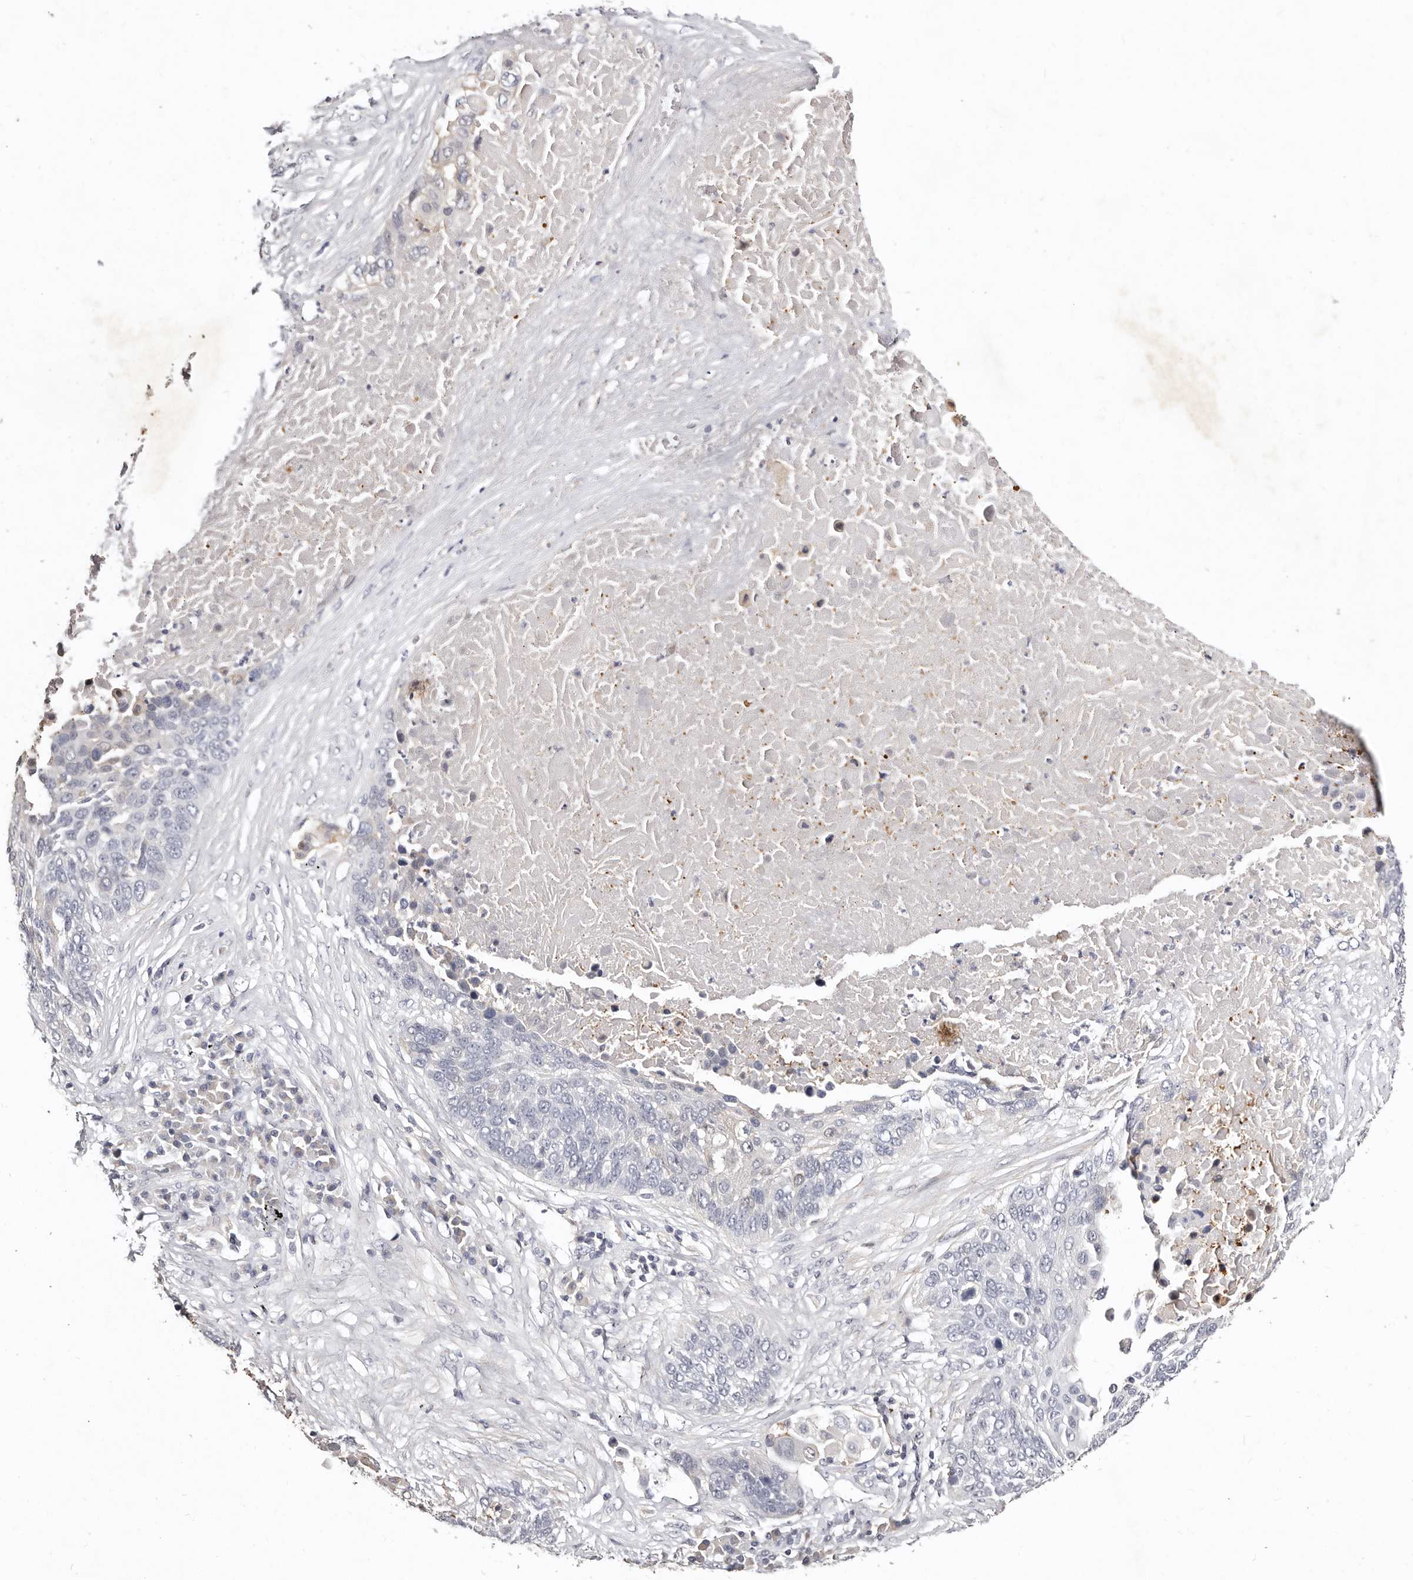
{"staining": {"intensity": "negative", "quantity": "none", "location": "none"}, "tissue": "lung cancer", "cell_type": "Tumor cells", "image_type": "cancer", "snomed": [{"axis": "morphology", "description": "Squamous cell carcinoma, NOS"}, {"axis": "topography", "description": "Lung"}], "caption": "Lung squamous cell carcinoma was stained to show a protein in brown. There is no significant expression in tumor cells.", "gene": "MRPS33", "patient": {"sex": "male", "age": 66}}